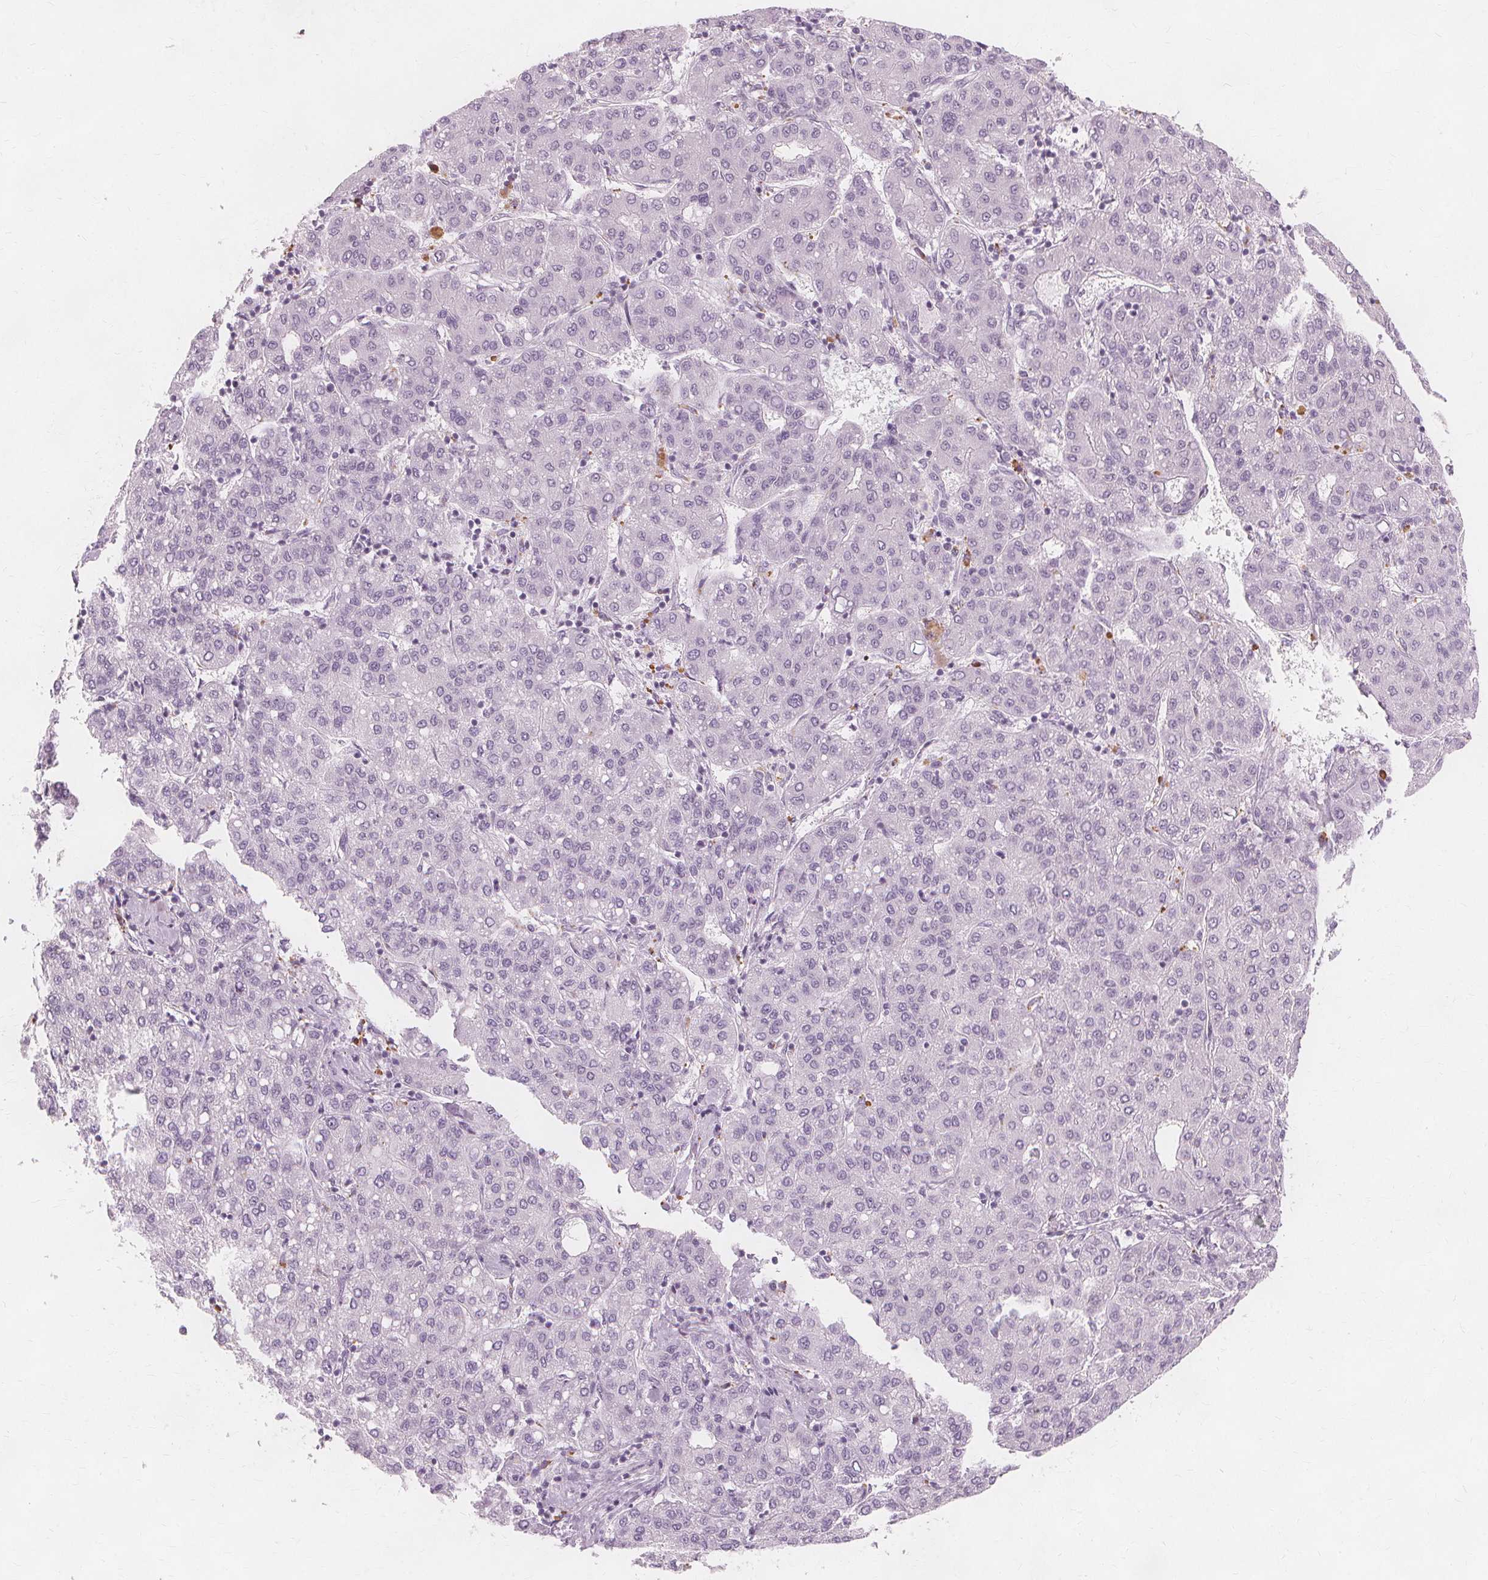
{"staining": {"intensity": "negative", "quantity": "none", "location": "none"}, "tissue": "liver cancer", "cell_type": "Tumor cells", "image_type": "cancer", "snomed": [{"axis": "morphology", "description": "Carcinoma, Hepatocellular, NOS"}, {"axis": "topography", "description": "Liver"}], "caption": "Human hepatocellular carcinoma (liver) stained for a protein using IHC displays no positivity in tumor cells.", "gene": "TFF1", "patient": {"sex": "male", "age": 65}}